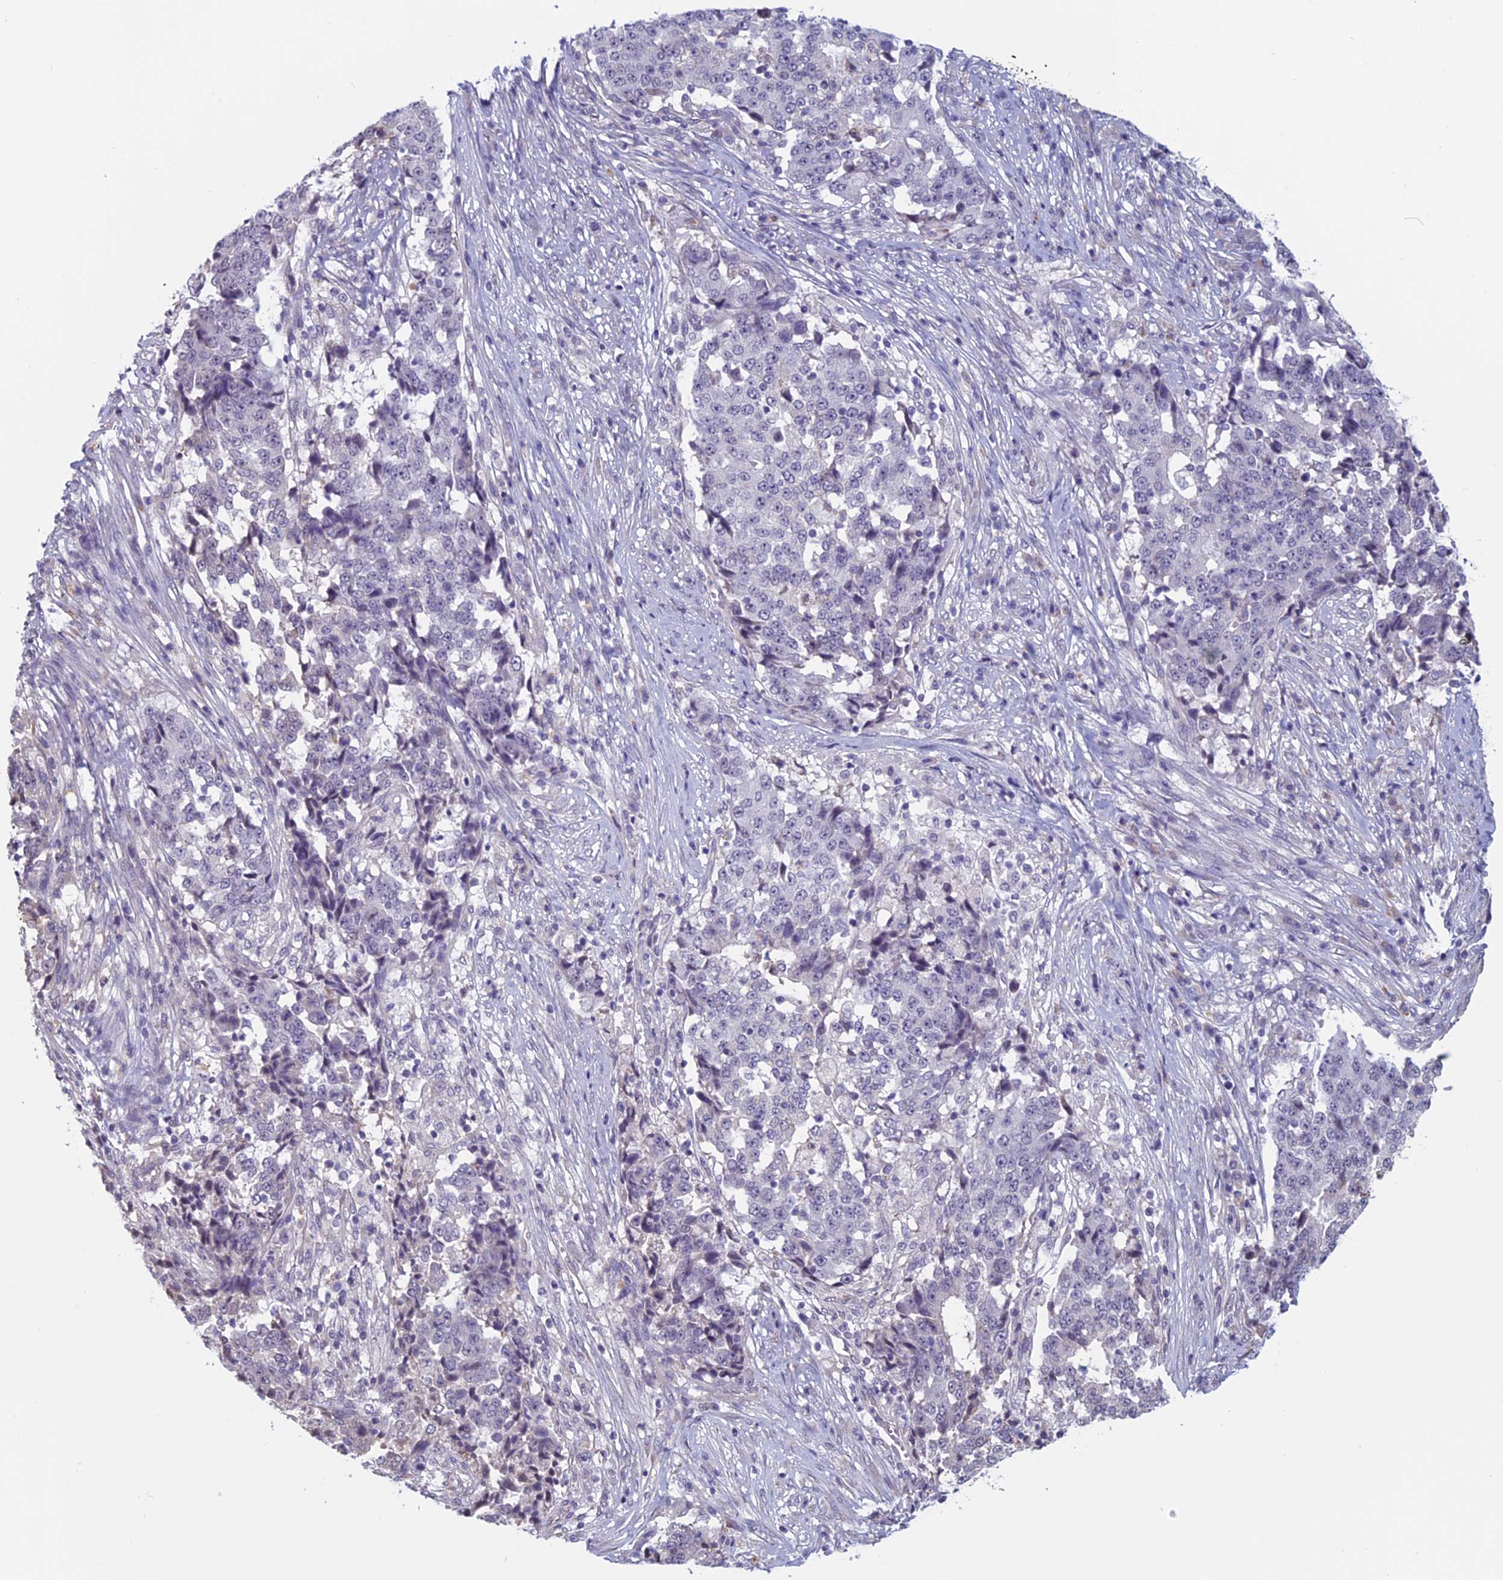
{"staining": {"intensity": "negative", "quantity": "none", "location": "none"}, "tissue": "stomach cancer", "cell_type": "Tumor cells", "image_type": "cancer", "snomed": [{"axis": "morphology", "description": "Adenocarcinoma, NOS"}, {"axis": "topography", "description": "Stomach"}], "caption": "Tumor cells are negative for protein expression in human stomach cancer (adenocarcinoma).", "gene": "SLC1A6", "patient": {"sex": "male", "age": 59}}